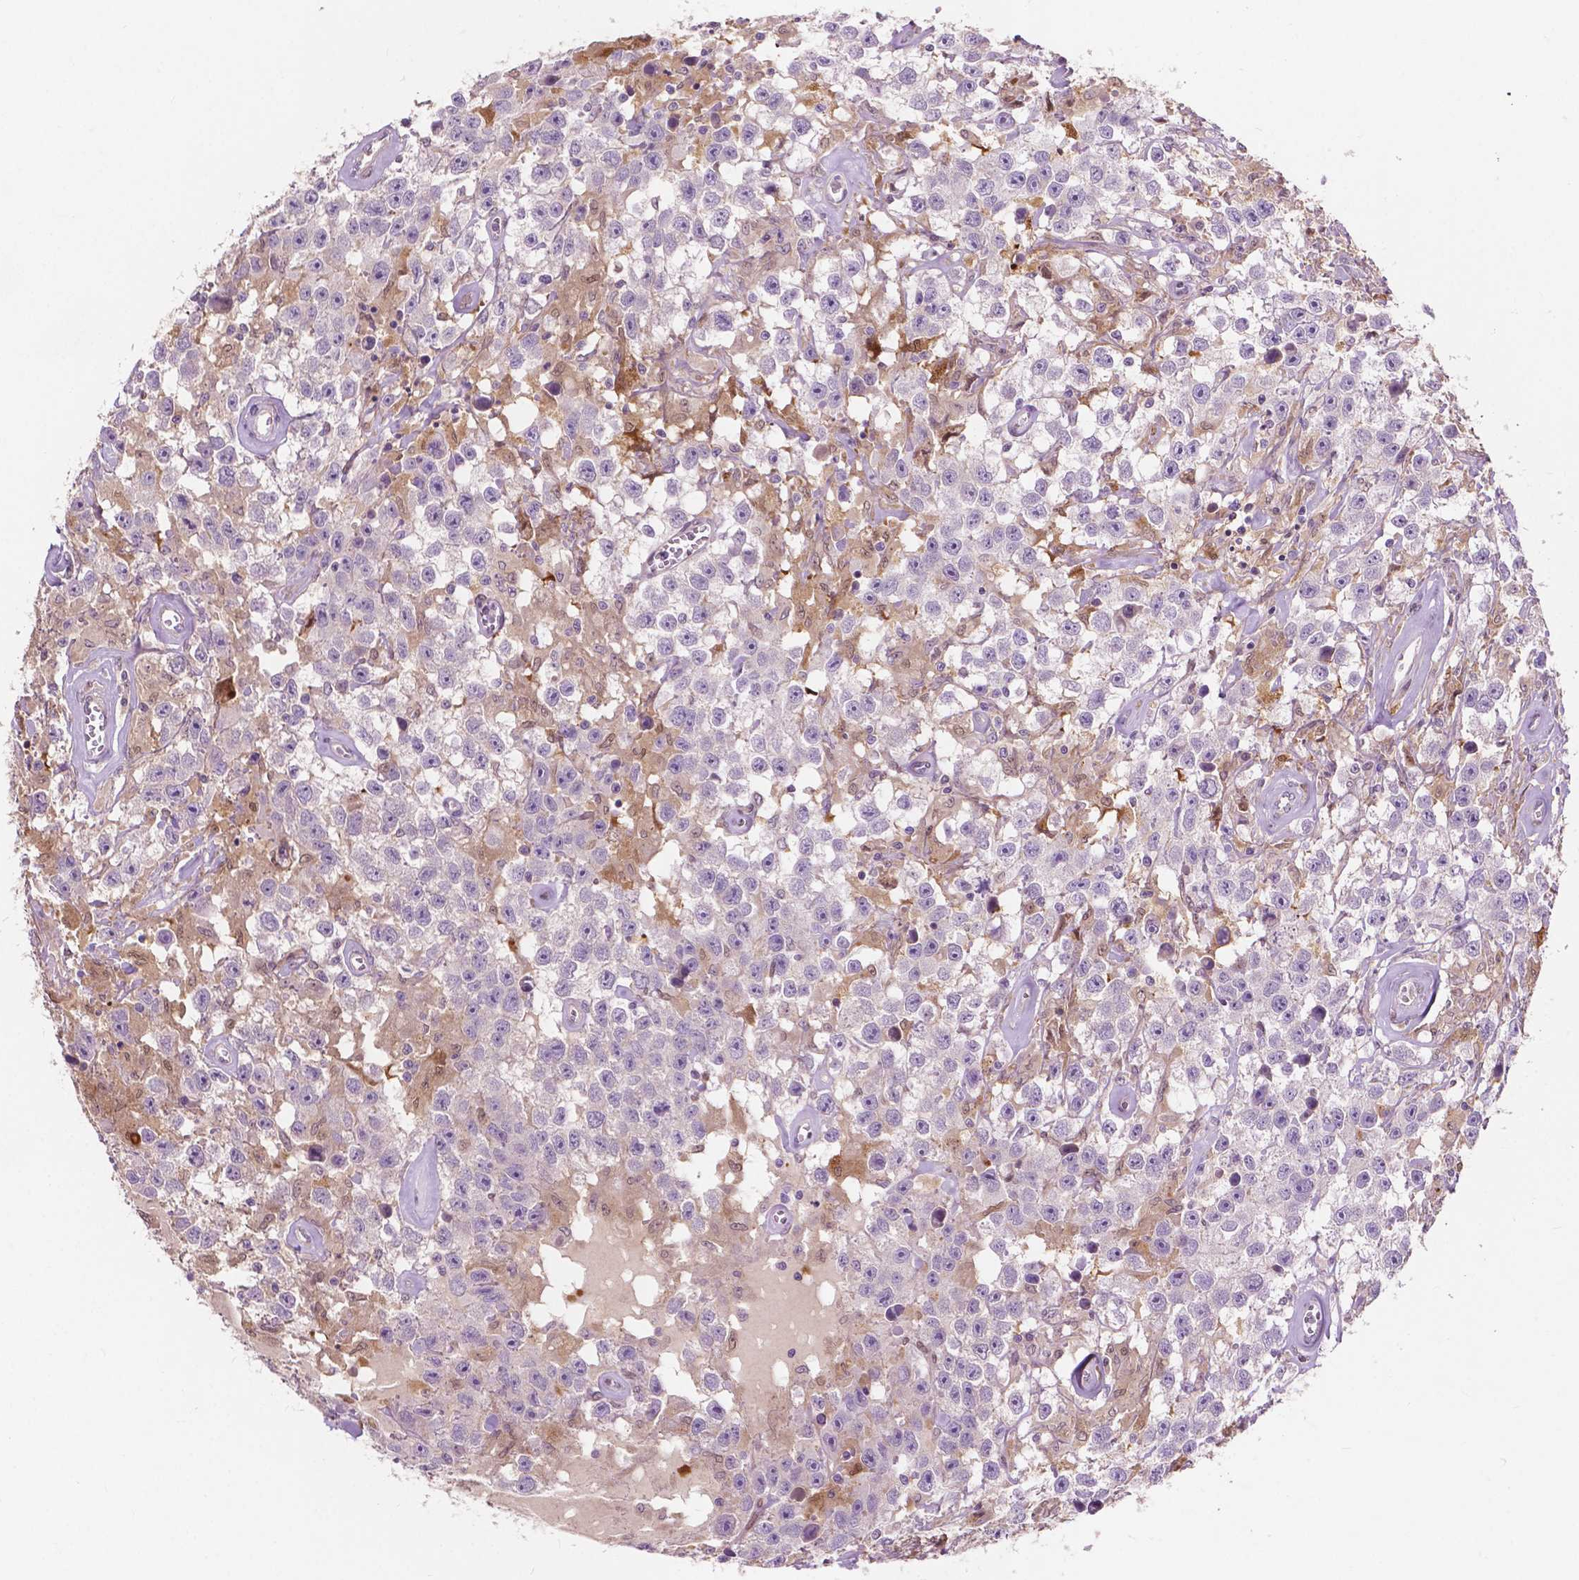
{"staining": {"intensity": "negative", "quantity": "none", "location": "none"}, "tissue": "testis cancer", "cell_type": "Tumor cells", "image_type": "cancer", "snomed": [{"axis": "morphology", "description": "Seminoma, NOS"}, {"axis": "topography", "description": "Testis"}], "caption": "This is a histopathology image of IHC staining of testis cancer (seminoma), which shows no staining in tumor cells.", "gene": "GPR37", "patient": {"sex": "male", "age": 43}}